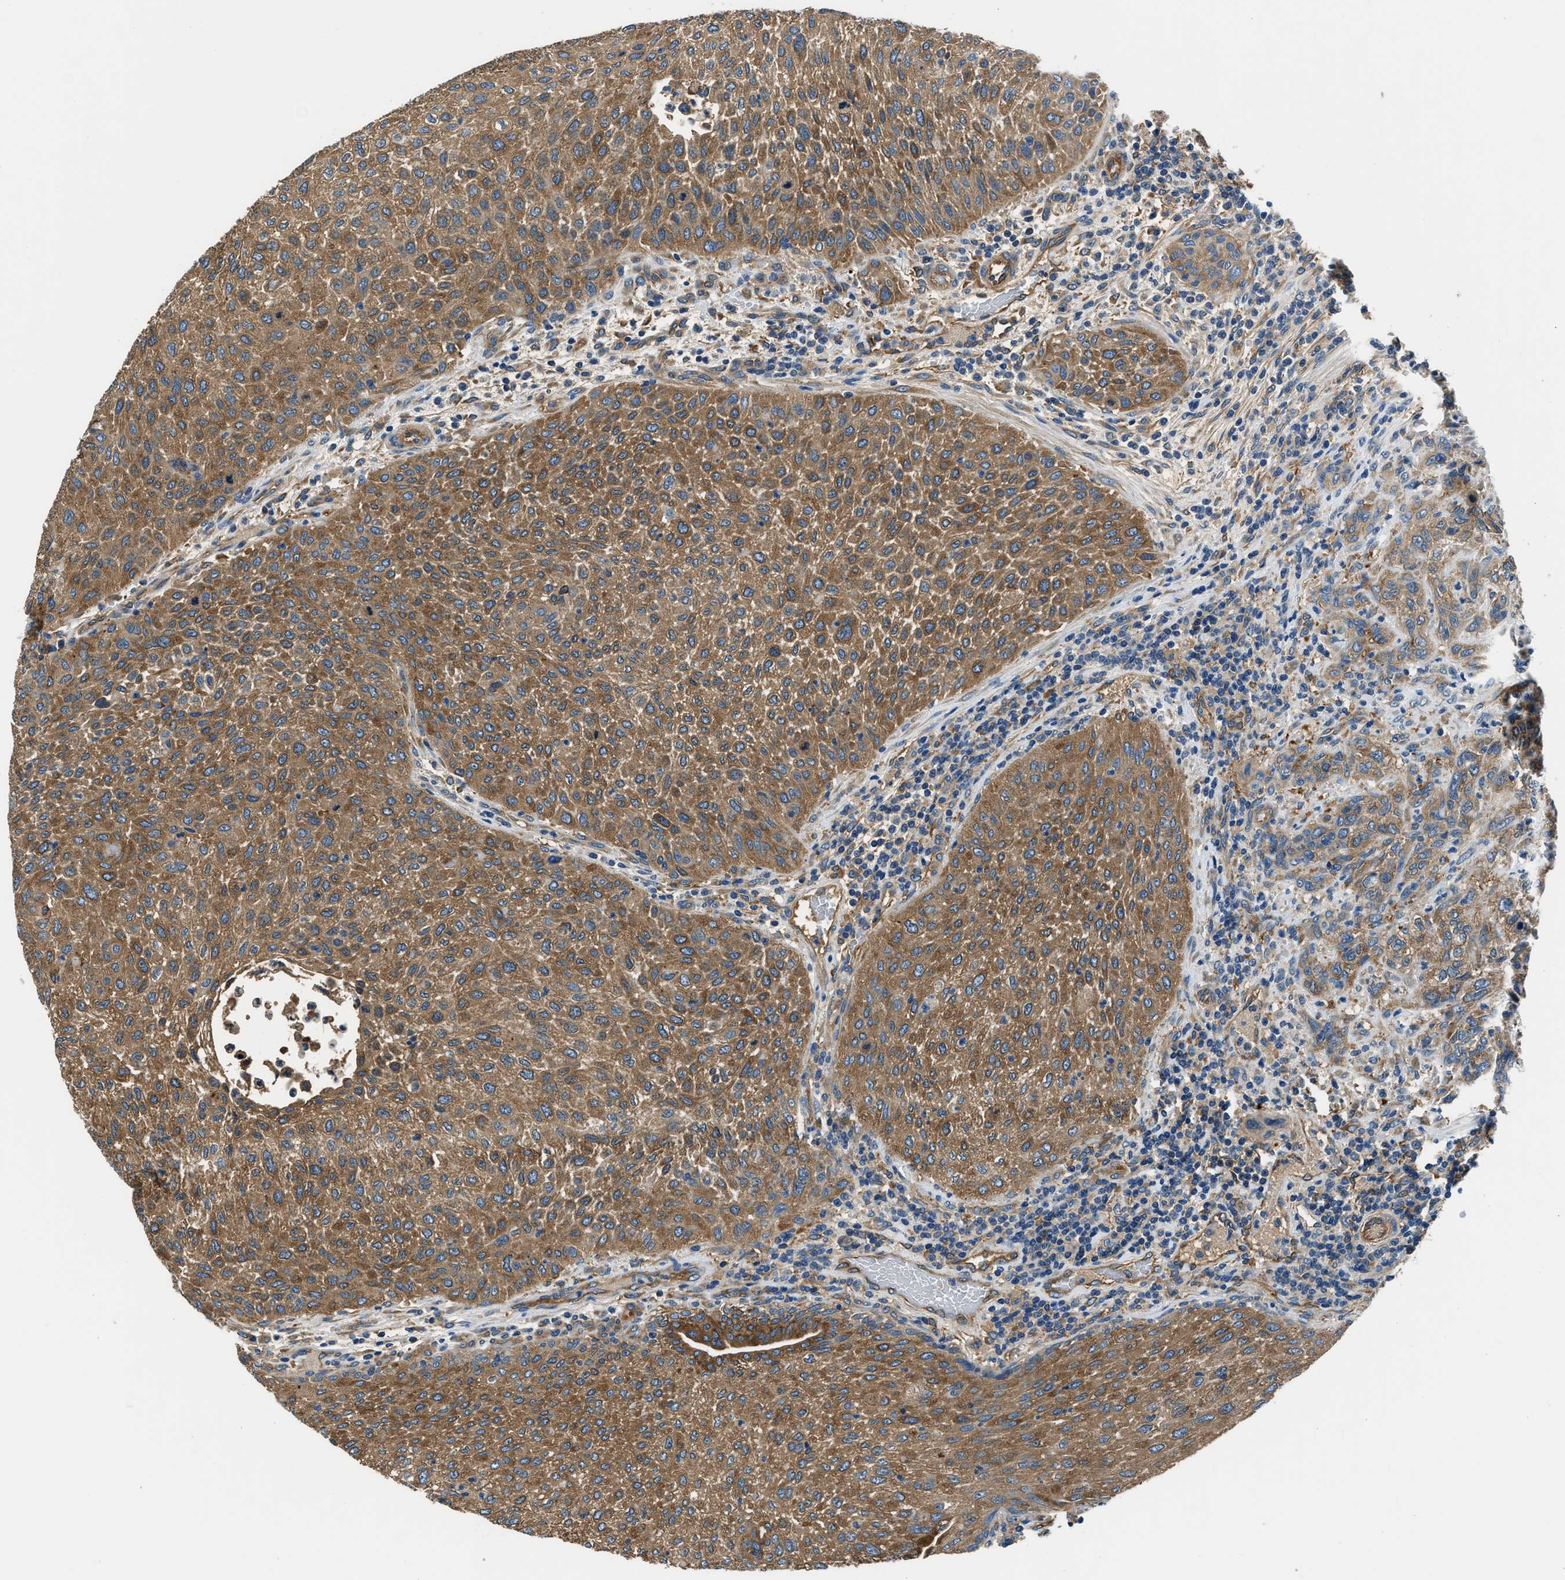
{"staining": {"intensity": "moderate", "quantity": ">75%", "location": "cytoplasmic/membranous"}, "tissue": "urothelial cancer", "cell_type": "Tumor cells", "image_type": "cancer", "snomed": [{"axis": "morphology", "description": "Urothelial carcinoma, Low grade"}, {"axis": "morphology", "description": "Urothelial carcinoma, High grade"}, {"axis": "topography", "description": "Urinary bladder"}], "caption": "Tumor cells show medium levels of moderate cytoplasmic/membranous expression in approximately >75% of cells in human urothelial cancer.", "gene": "EEA1", "patient": {"sex": "male", "age": 35}}